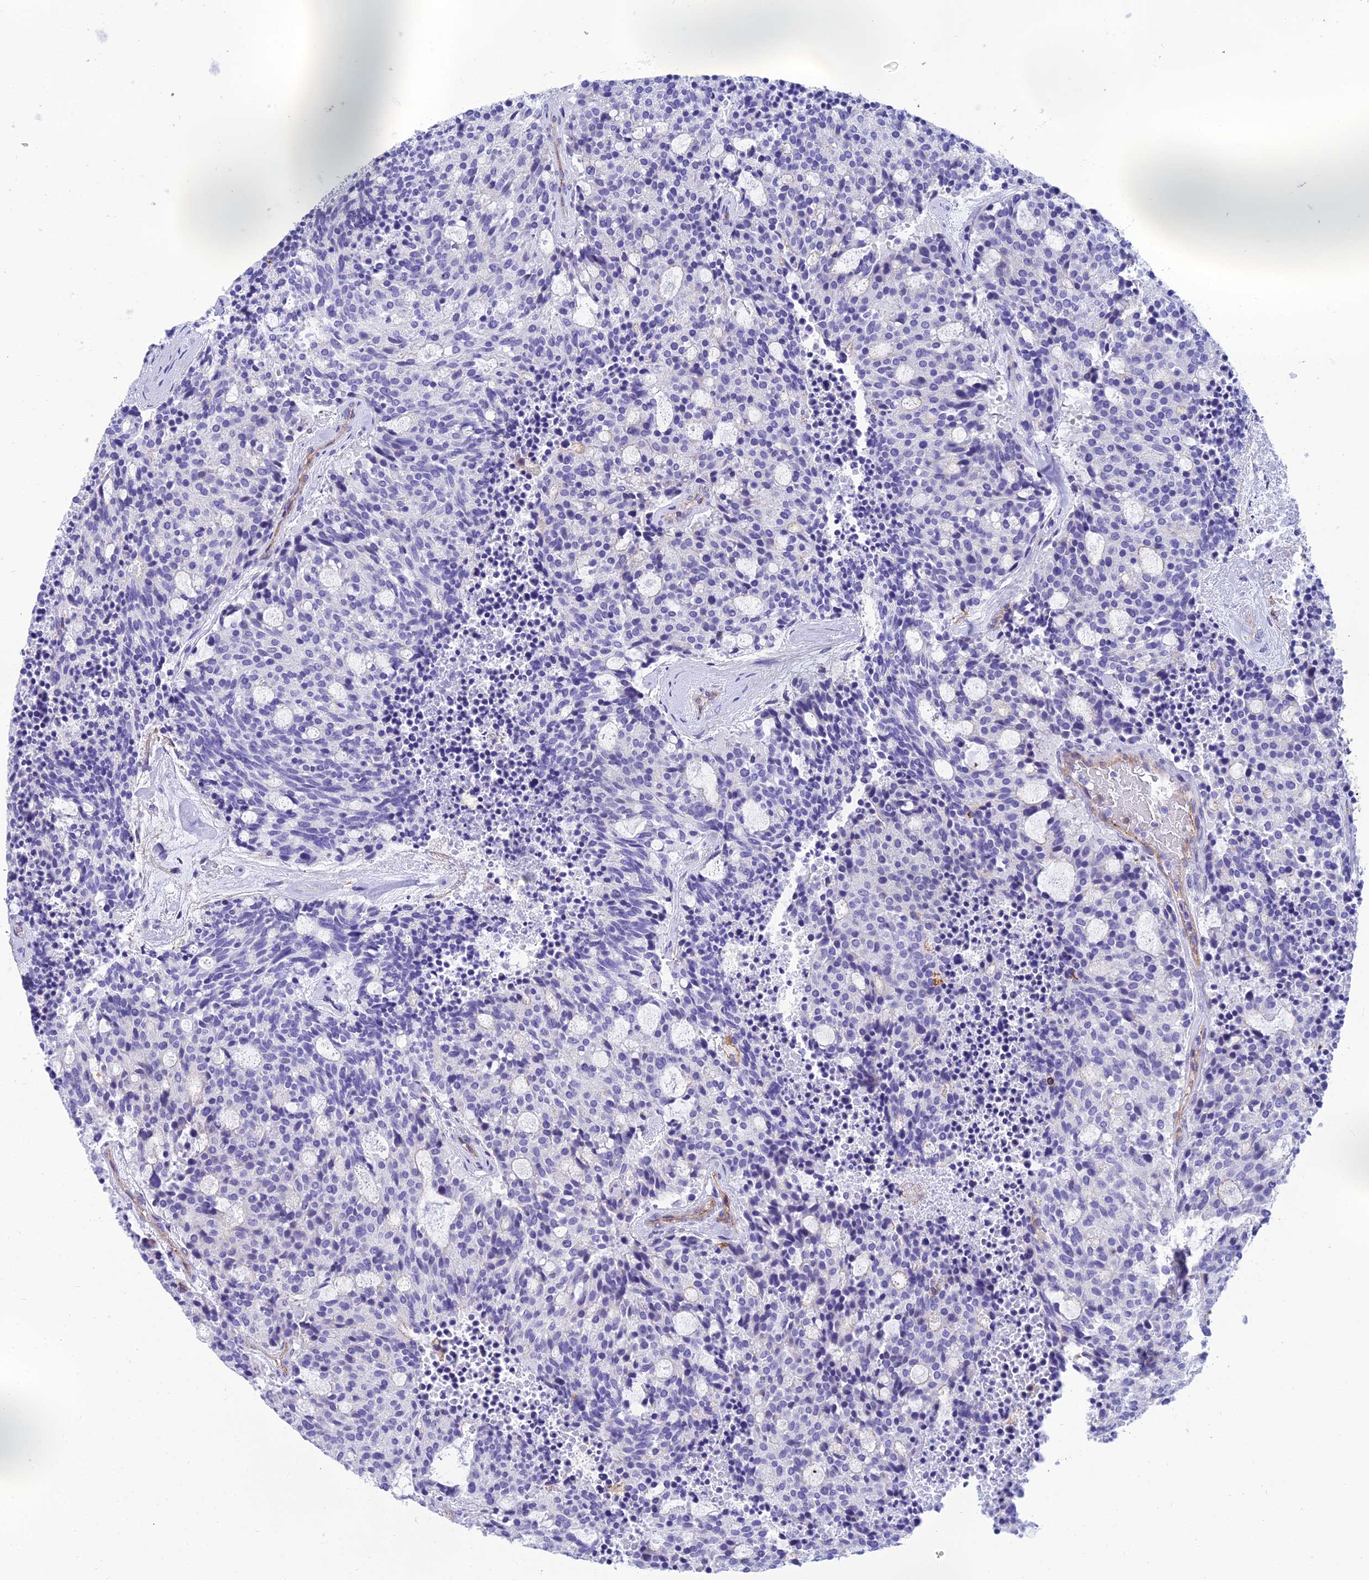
{"staining": {"intensity": "negative", "quantity": "none", "location": "none"}, "tissue": "carcinoid", "cell_type": "Tumor cells", "image_type": "cancer", "snomed": [{"axis": "morphology", "description": "Carcinoid, malignant, NOS"}, {"axis": "topography", "description": "Pancreas"}], "caption": "Photomicrograph shows no protein expression in tumor cells of malignant carcinoid tissue.", "gene": "PPP1R18", "patient": {"sex": "female", "age": 54}}